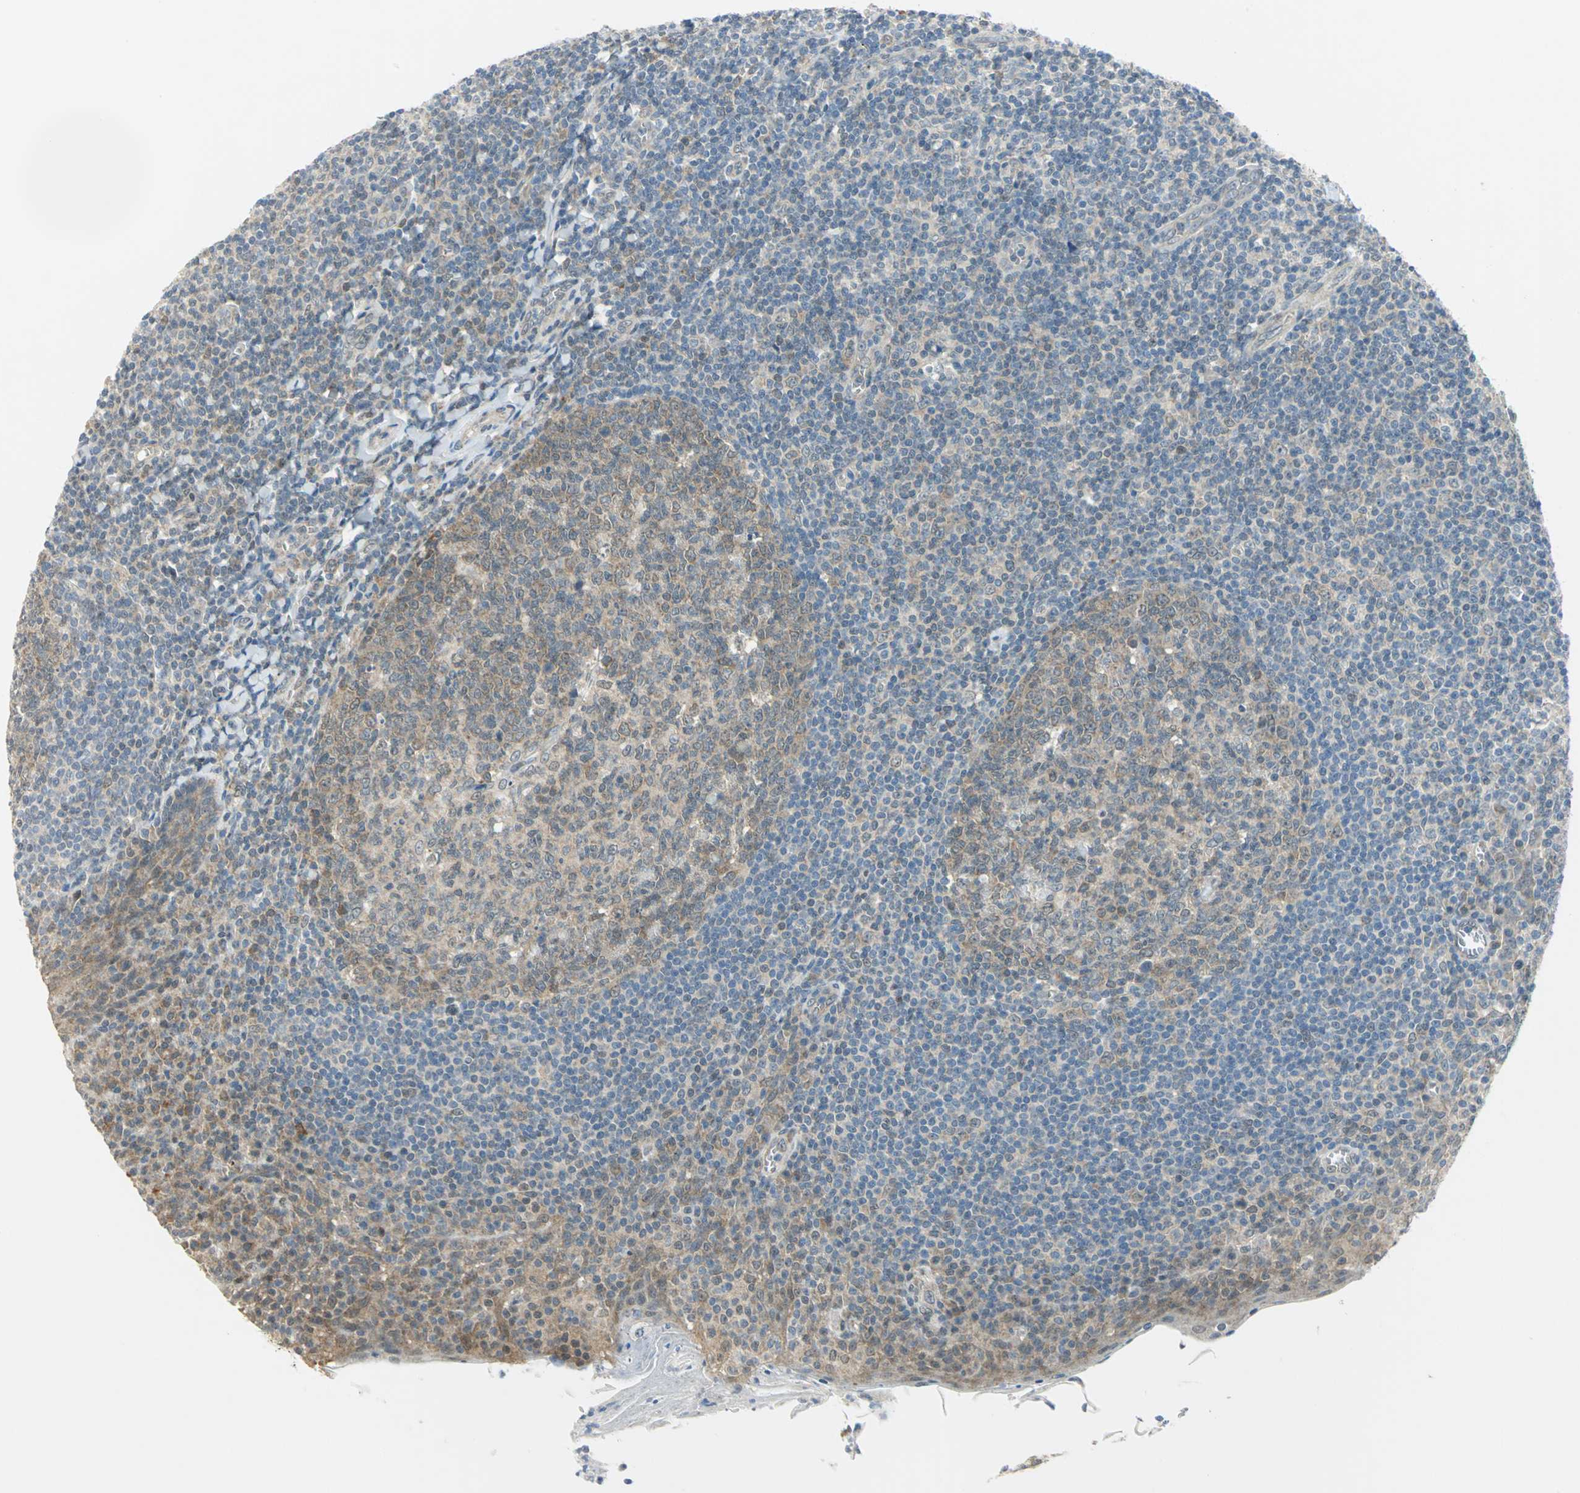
{"staining": {"intensity": "weak", "quantity": ">75%", "location": "cytoplasmic/membranous"}, "tissue": "tonsil", "cell_type": "Germinal center cells", "image_type": "normal", "snomed": [{"axis": "morphology", "description": "Normal tissue, NOS"}, {"axis": "topography", "description": "Tonsil"}], "caption": "Tonsil stained for a protein reveals weak cytoplasmic/membranous positivity in germinal center cells. Immunohistochemistry stains the protein in brown and the nuclei are stained blue.", "gene": "PIN1", "patient": {"sex": "male", "age": 31}}